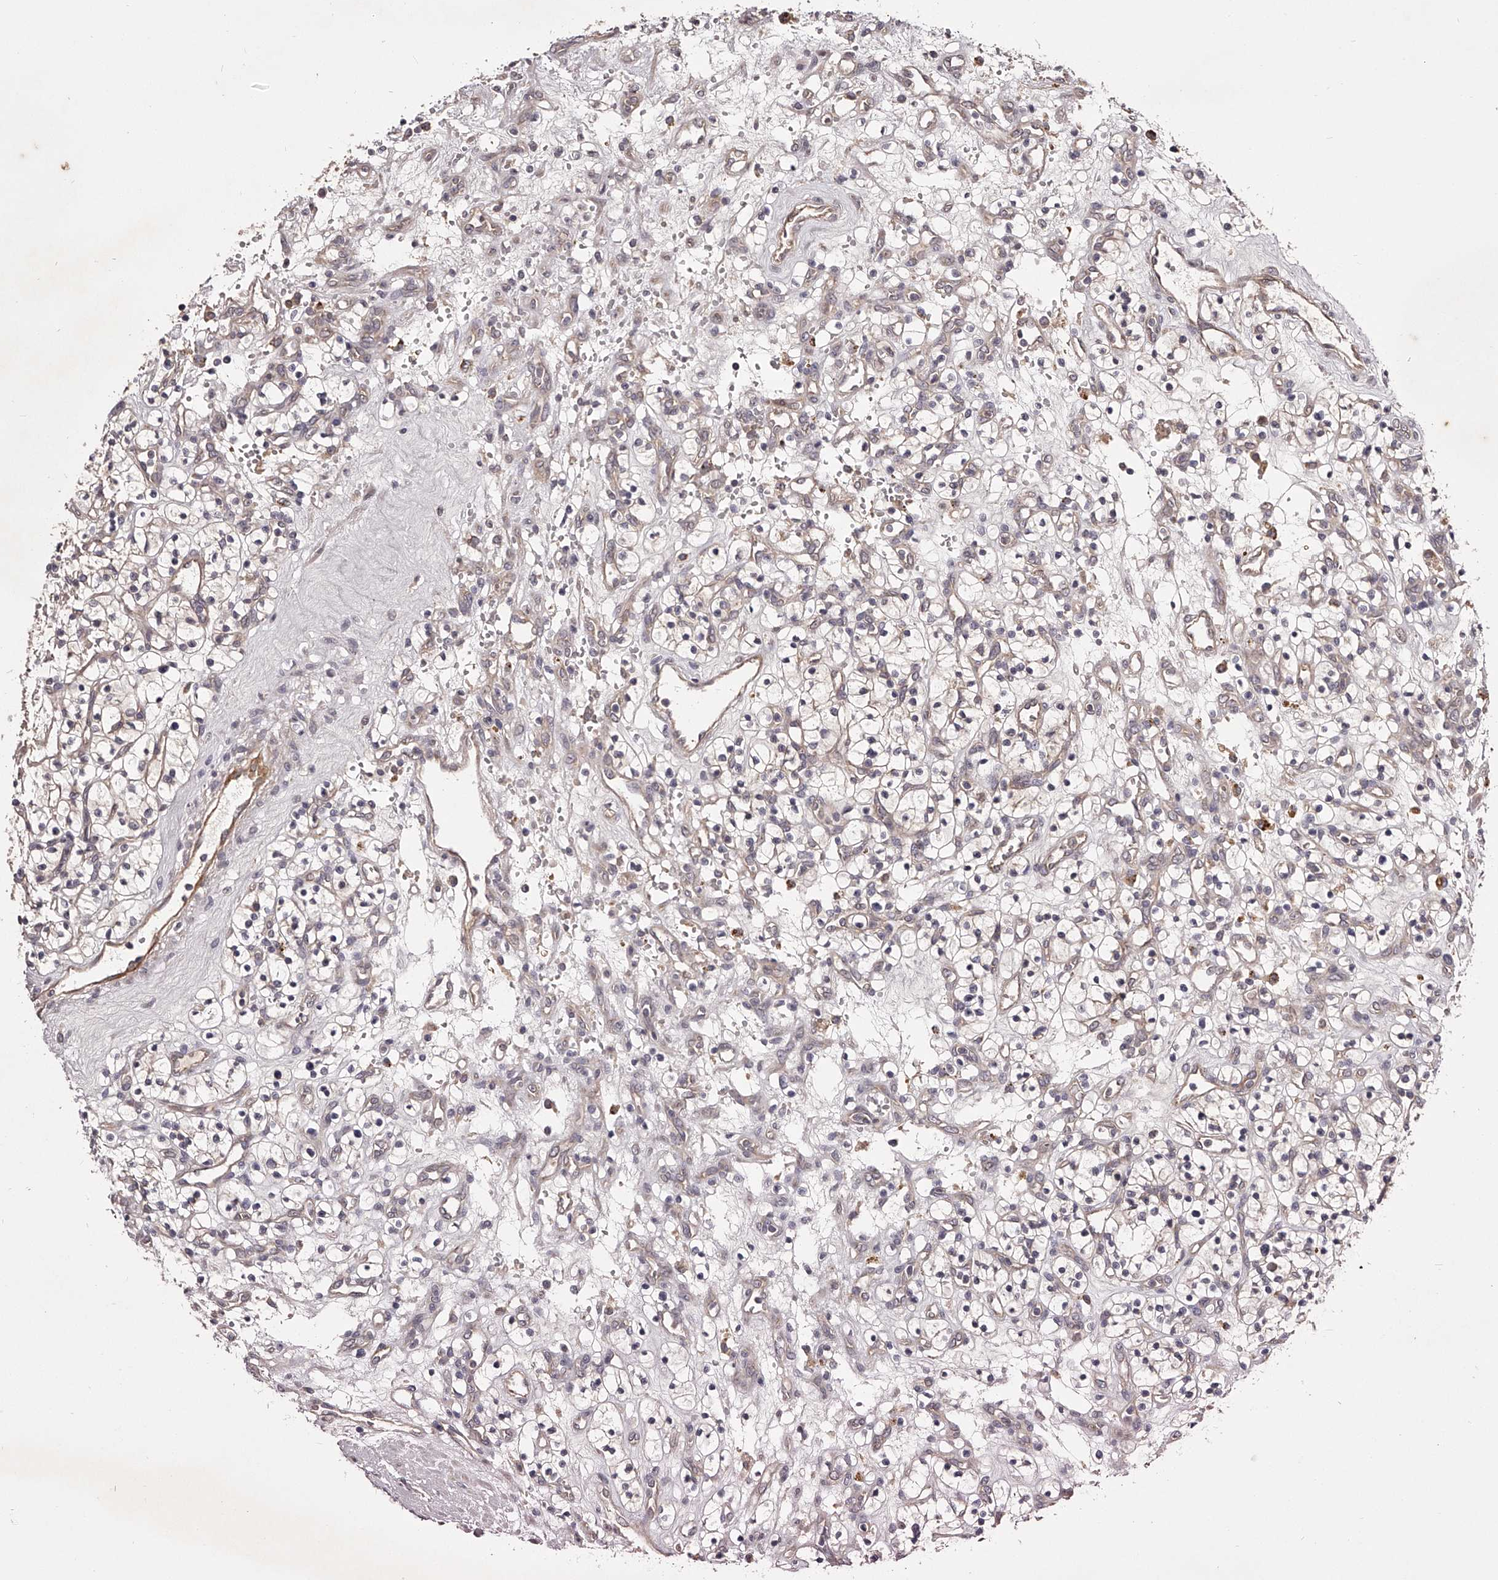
{"staining": {"intensity": "weak", "quantity": "<25%", "location": "cytoplasmic/membranous"}, "tissue": "renal cancer", "cell_type": "Tumor cells", "image_type": "cancer", "snomed": [{"axis": "morphology", "description": "Adenocarcinoma, NOS"}, {"axis": "topography", "description": "Kidney"}], "caption": "Immunohistochemistry (IHC) image of human renal adenocarcinoma stained for a protein (brown), which demonstrates no expression in tumor cells. (DAB (3,3'-diaminobenzidine) immunohistochemistry, high magnification).", "gene": "ODF2L", "patient": {"sex": "female", "age": 57}}